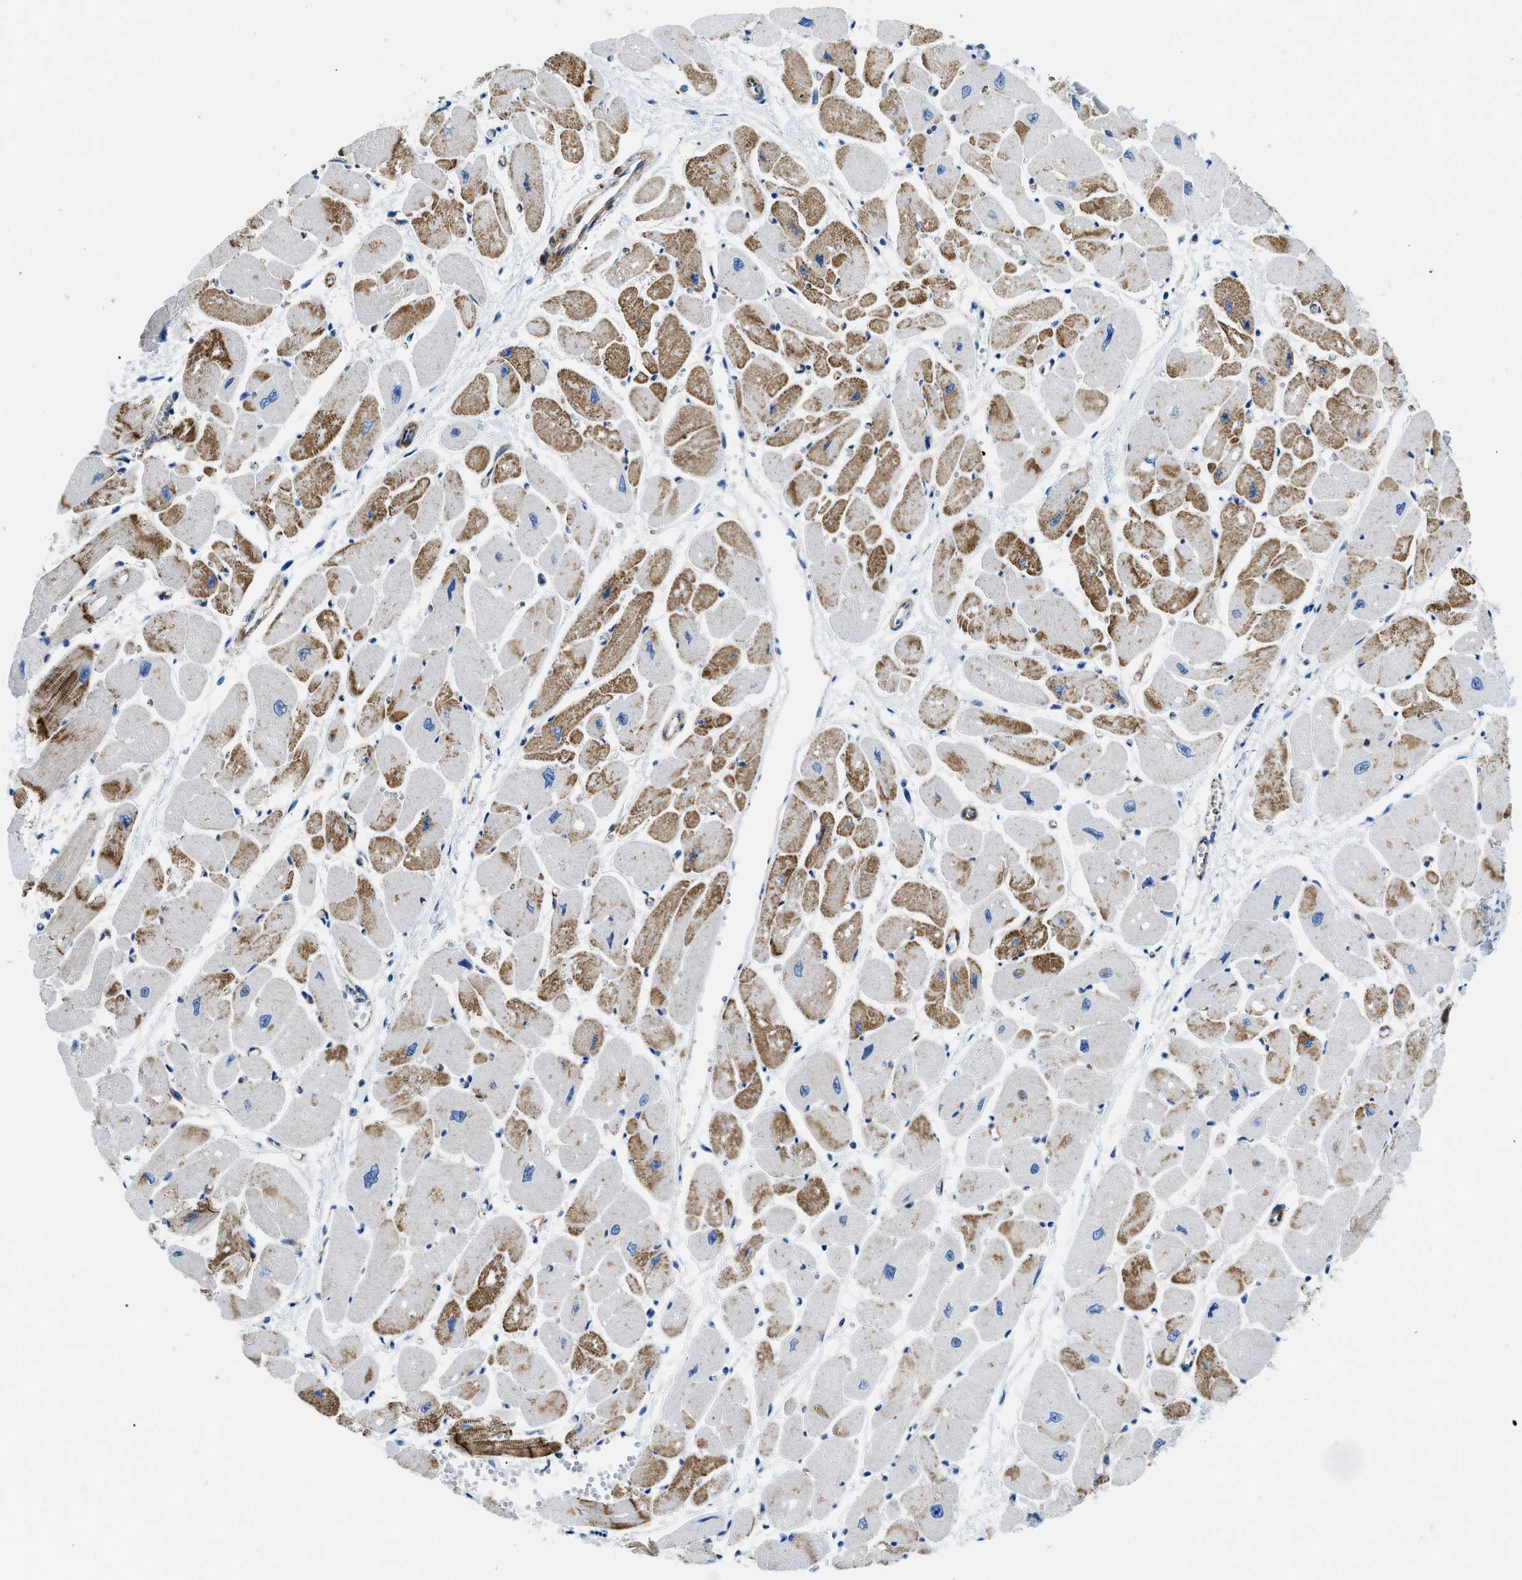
{"staining": {"intensity": "moderate", "quantity": "25%-75%", "location": "cytoplasmic/membranous"}, "tissue": "heart muscle", "cell_type": "Cardiomyocytes", "image_type": "normal", "snomed": [{"axis": "morphology", "description": "Normal tissue, NOS"}, {"axis": "topography", "description": "Heart"}], "caption": "Heart muscle stained for a protein shows moderate cytoplasmic/membranous positivity in cardiomyocytes. (DAB IHC, brown staining for protein, blue staining for nuclei).", "gene": "CUTA", "patient": {"sex": "female", "age": 54}}